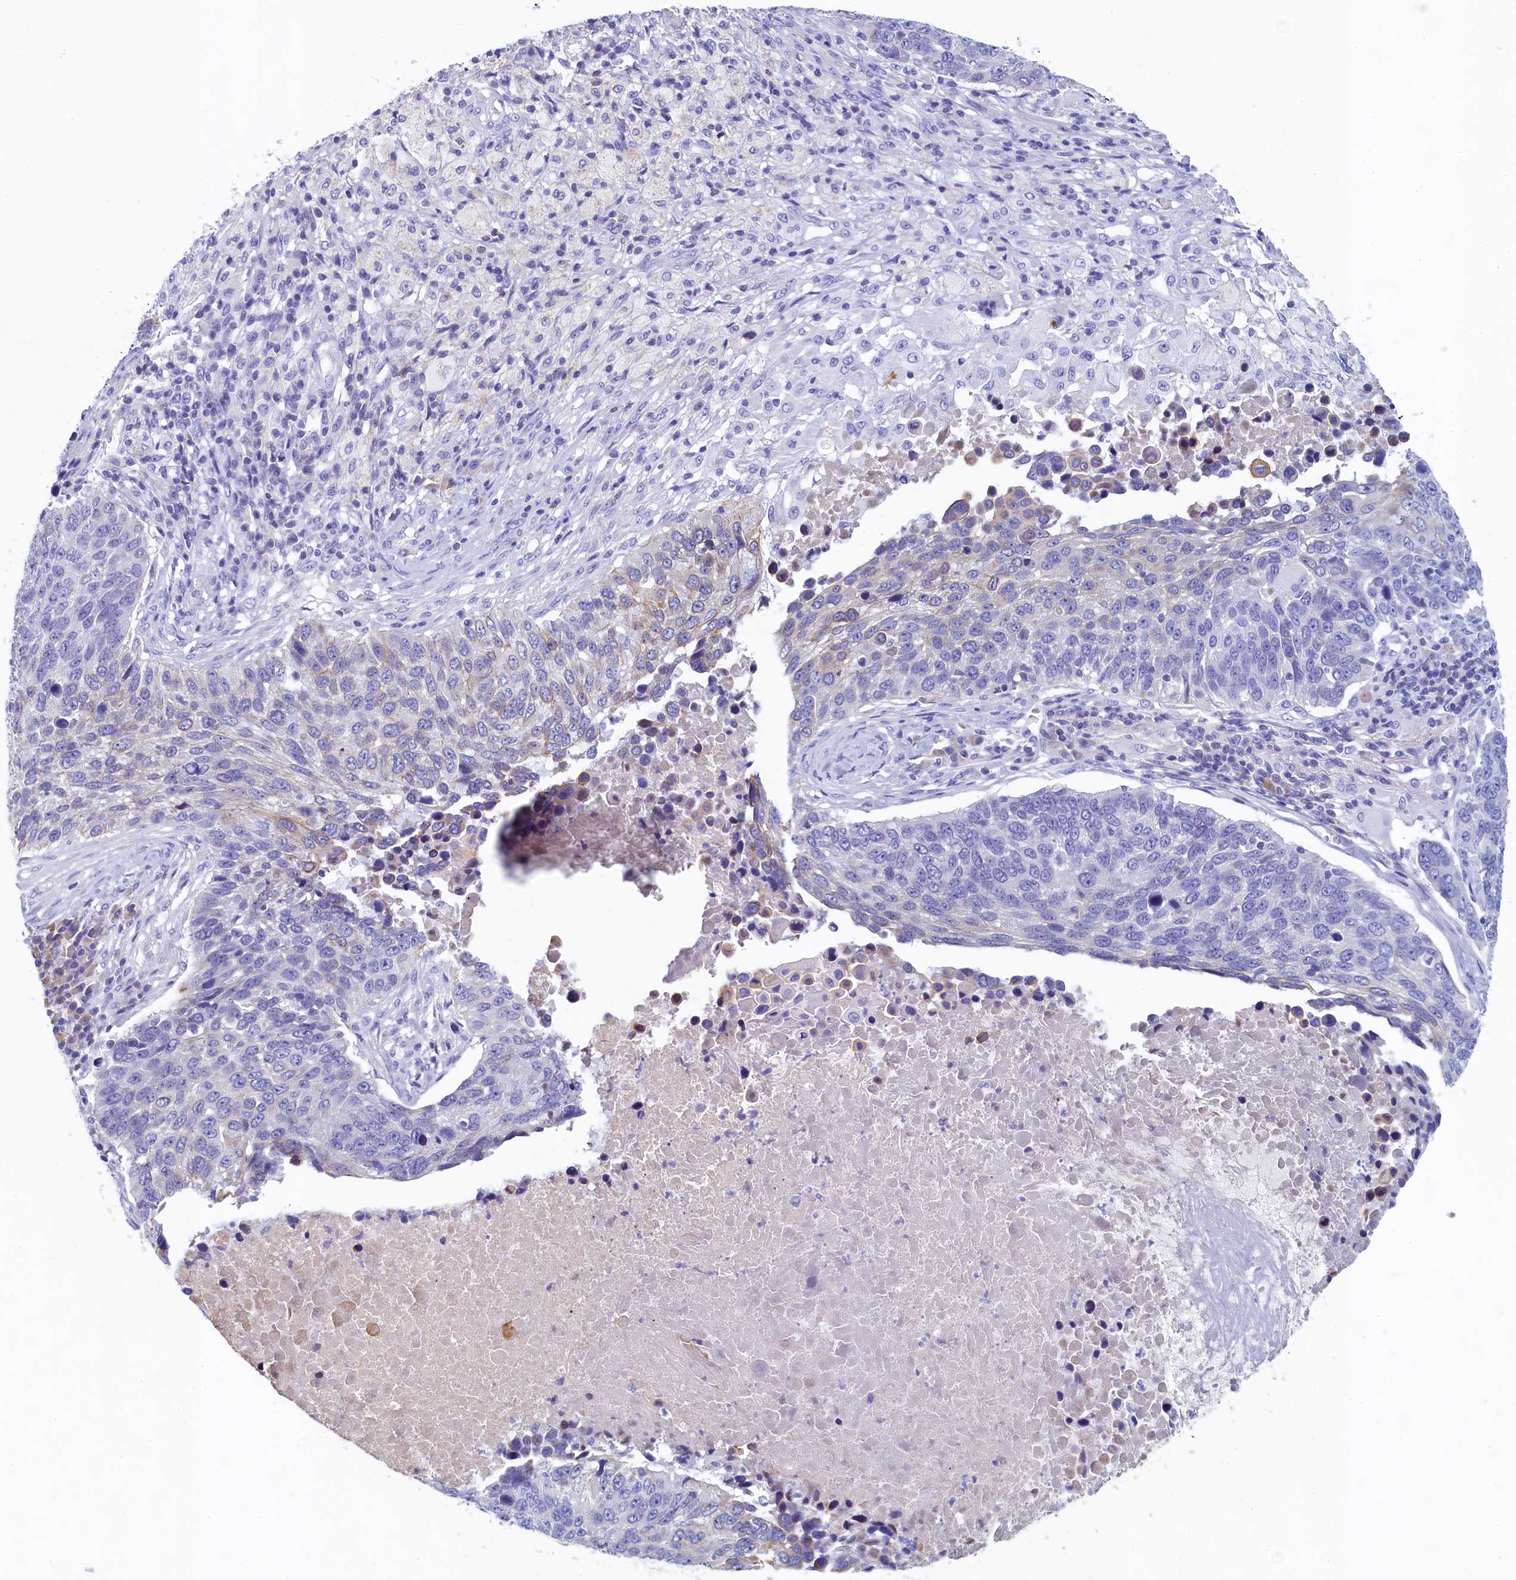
{"staining": {"intensity": "negative", "quantity": "none", "location": "none"}, "tissue": "lung cancer", "cell_type": "Tumor cells", "image_type": "cancer", "snomed": [{"axis": "morphology", "description": "Normal tissue, NOS"}, {"axis": "morphology", "description": "Squamous cell carcinoma, NOS"}, {"axis": "topography", "description": "Lymph node"}, {"axis": "topography", "description": "Lung"}], "caption": "Image shows no significant protein expression in tumor cells of lung cancer (squamous cell carcinoma).", "gene": "GUCA1C", "patient": {"sex": "male", "age": 66}}